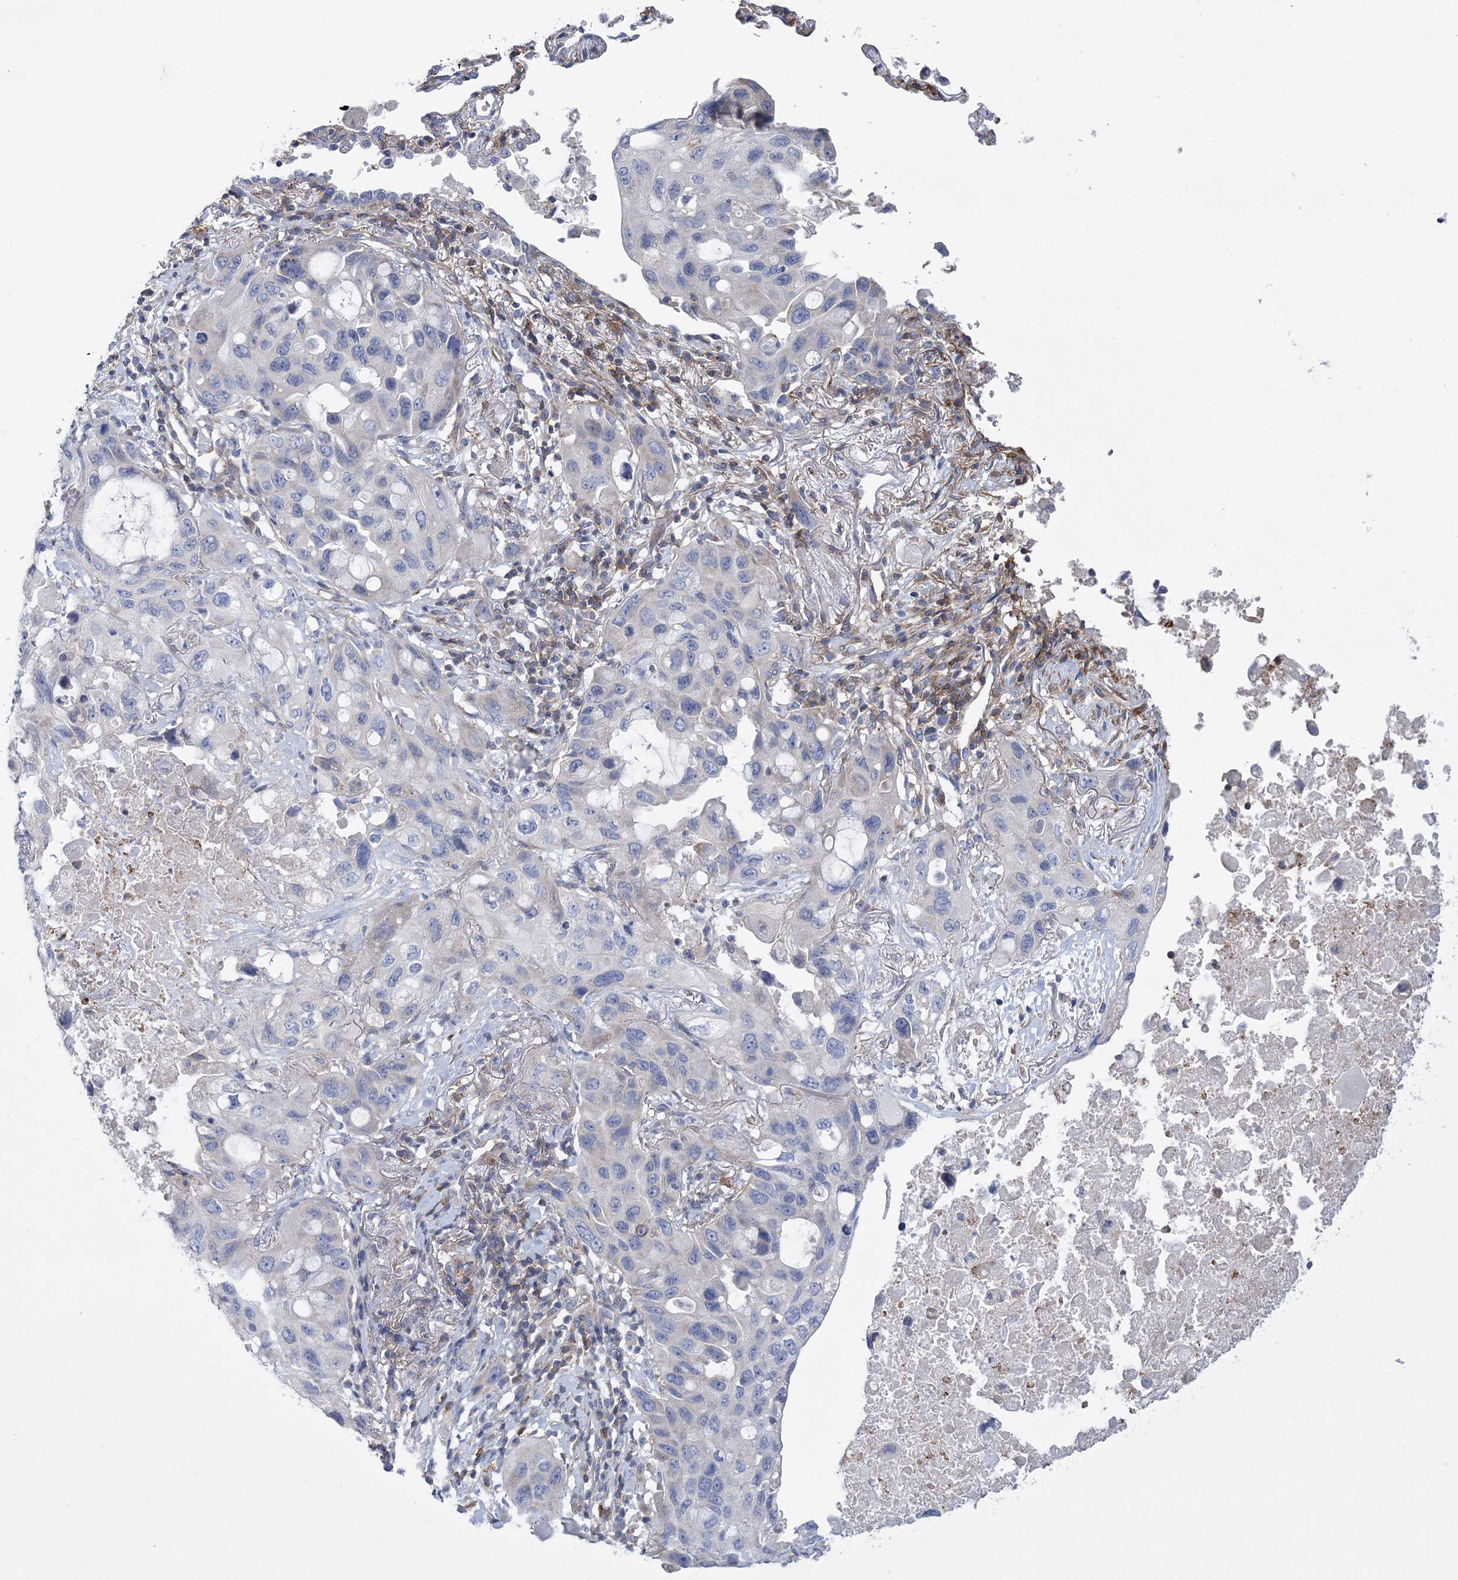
{"staining": {"intensity": "negative", "quantity": "none", "location": "none"}, "tissue": "lung cancer", "cell_type": "Tumor cells", "image_type": "cancer", "snomed": [{"axis": "morphology", "description": "Squamous cell carcinoma, NOS"}, {"axis": "topography", "description": "Lung"}], "caption": "A micrograph of lung cancer (squamous cell carcinoma) stained for a protein exhibits no brown staining in tumor cells.", "gene": "ARSJ", "patient": {"sex": "female", "age": 73}}